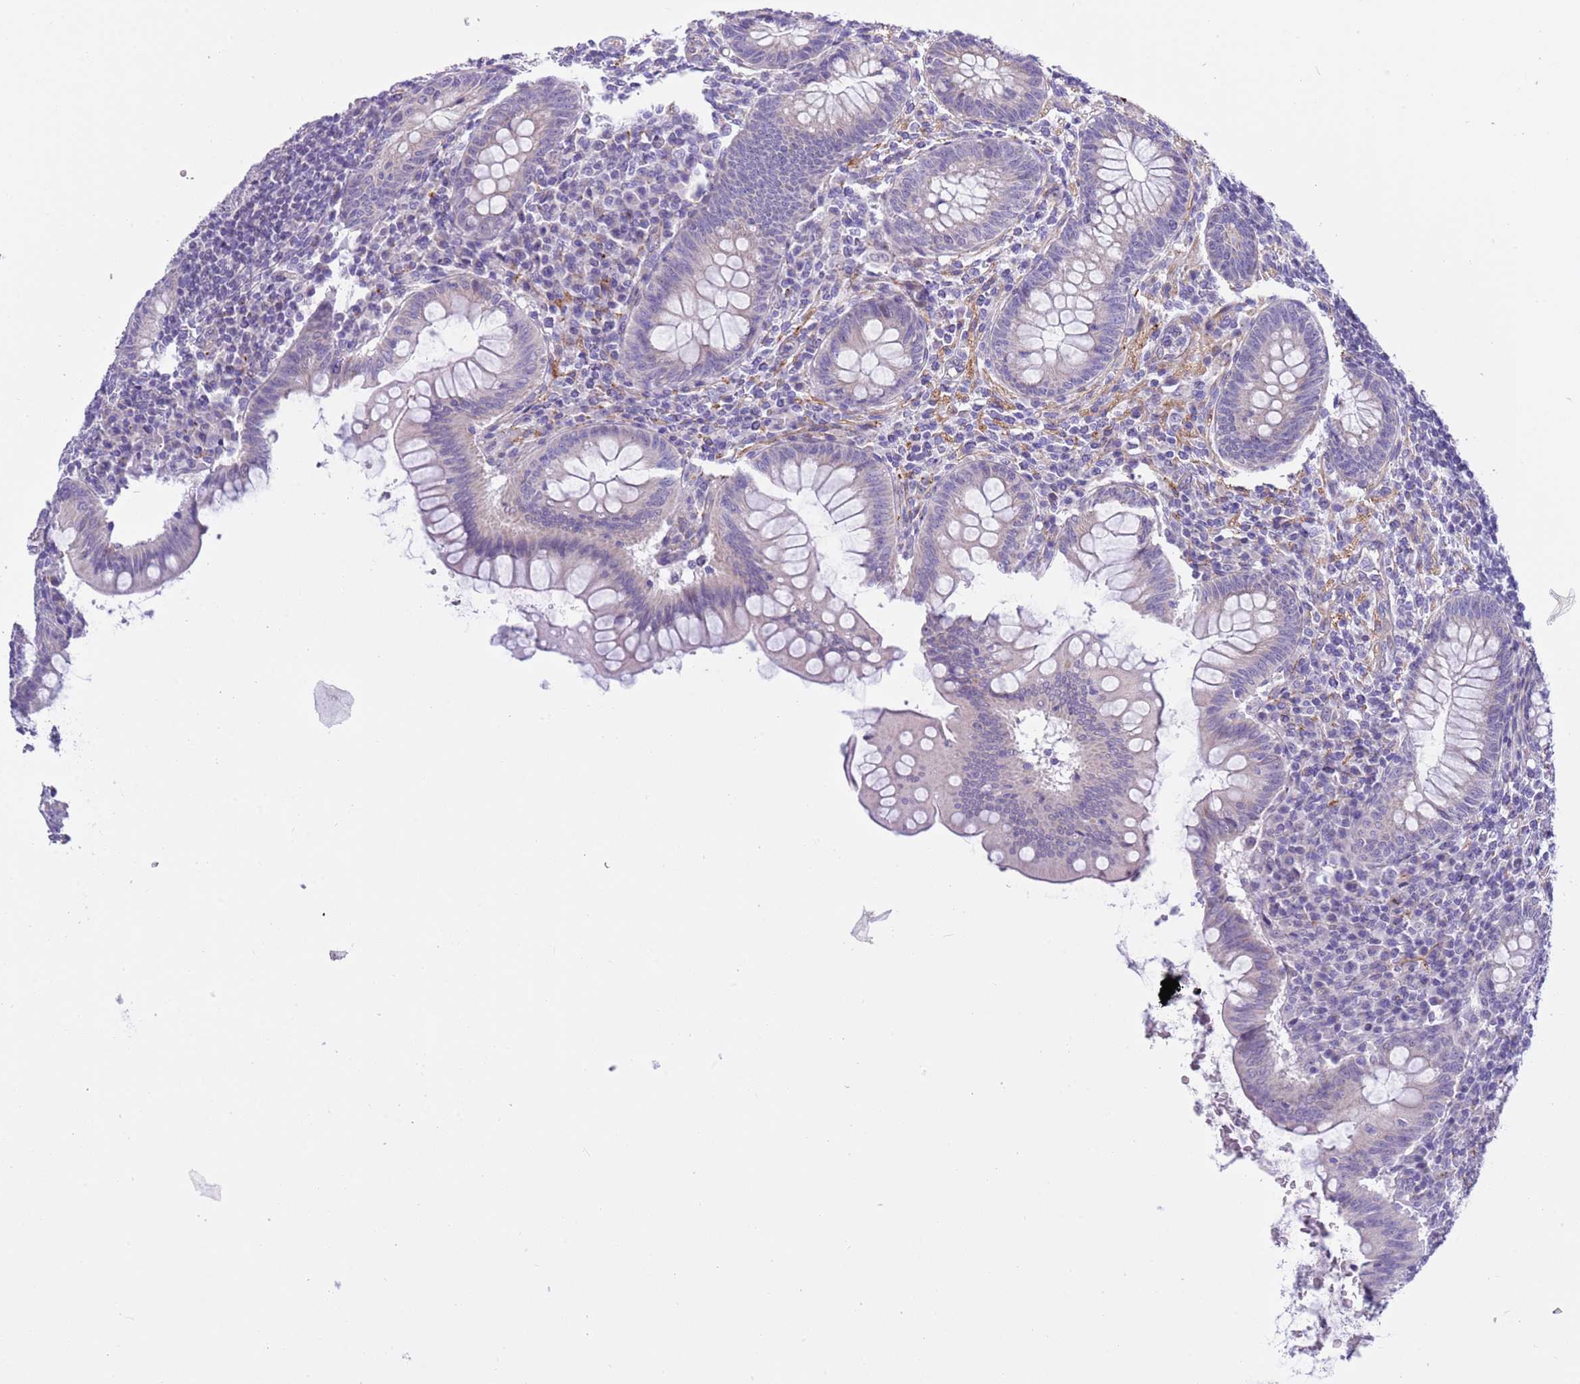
{"staining": {"intensity": "negative", "quantity": "none", "location": "none"}, "tissue": "appendix", "cell_type": "Glandular cells", "image_type": "normal", "snomed": [{"axis": "morphology", "description": "Normal tissue, NOS"}, {"axis": "topography", "description": "Appendix"}], "caption": "High power microscopy histopathology image of an immunohistochemistry histopathology image of unremarkable appendix, revealing no significant staining in glandular cells.", "gene": "NET1", "patient": {"sex": "female", "age": 33}}